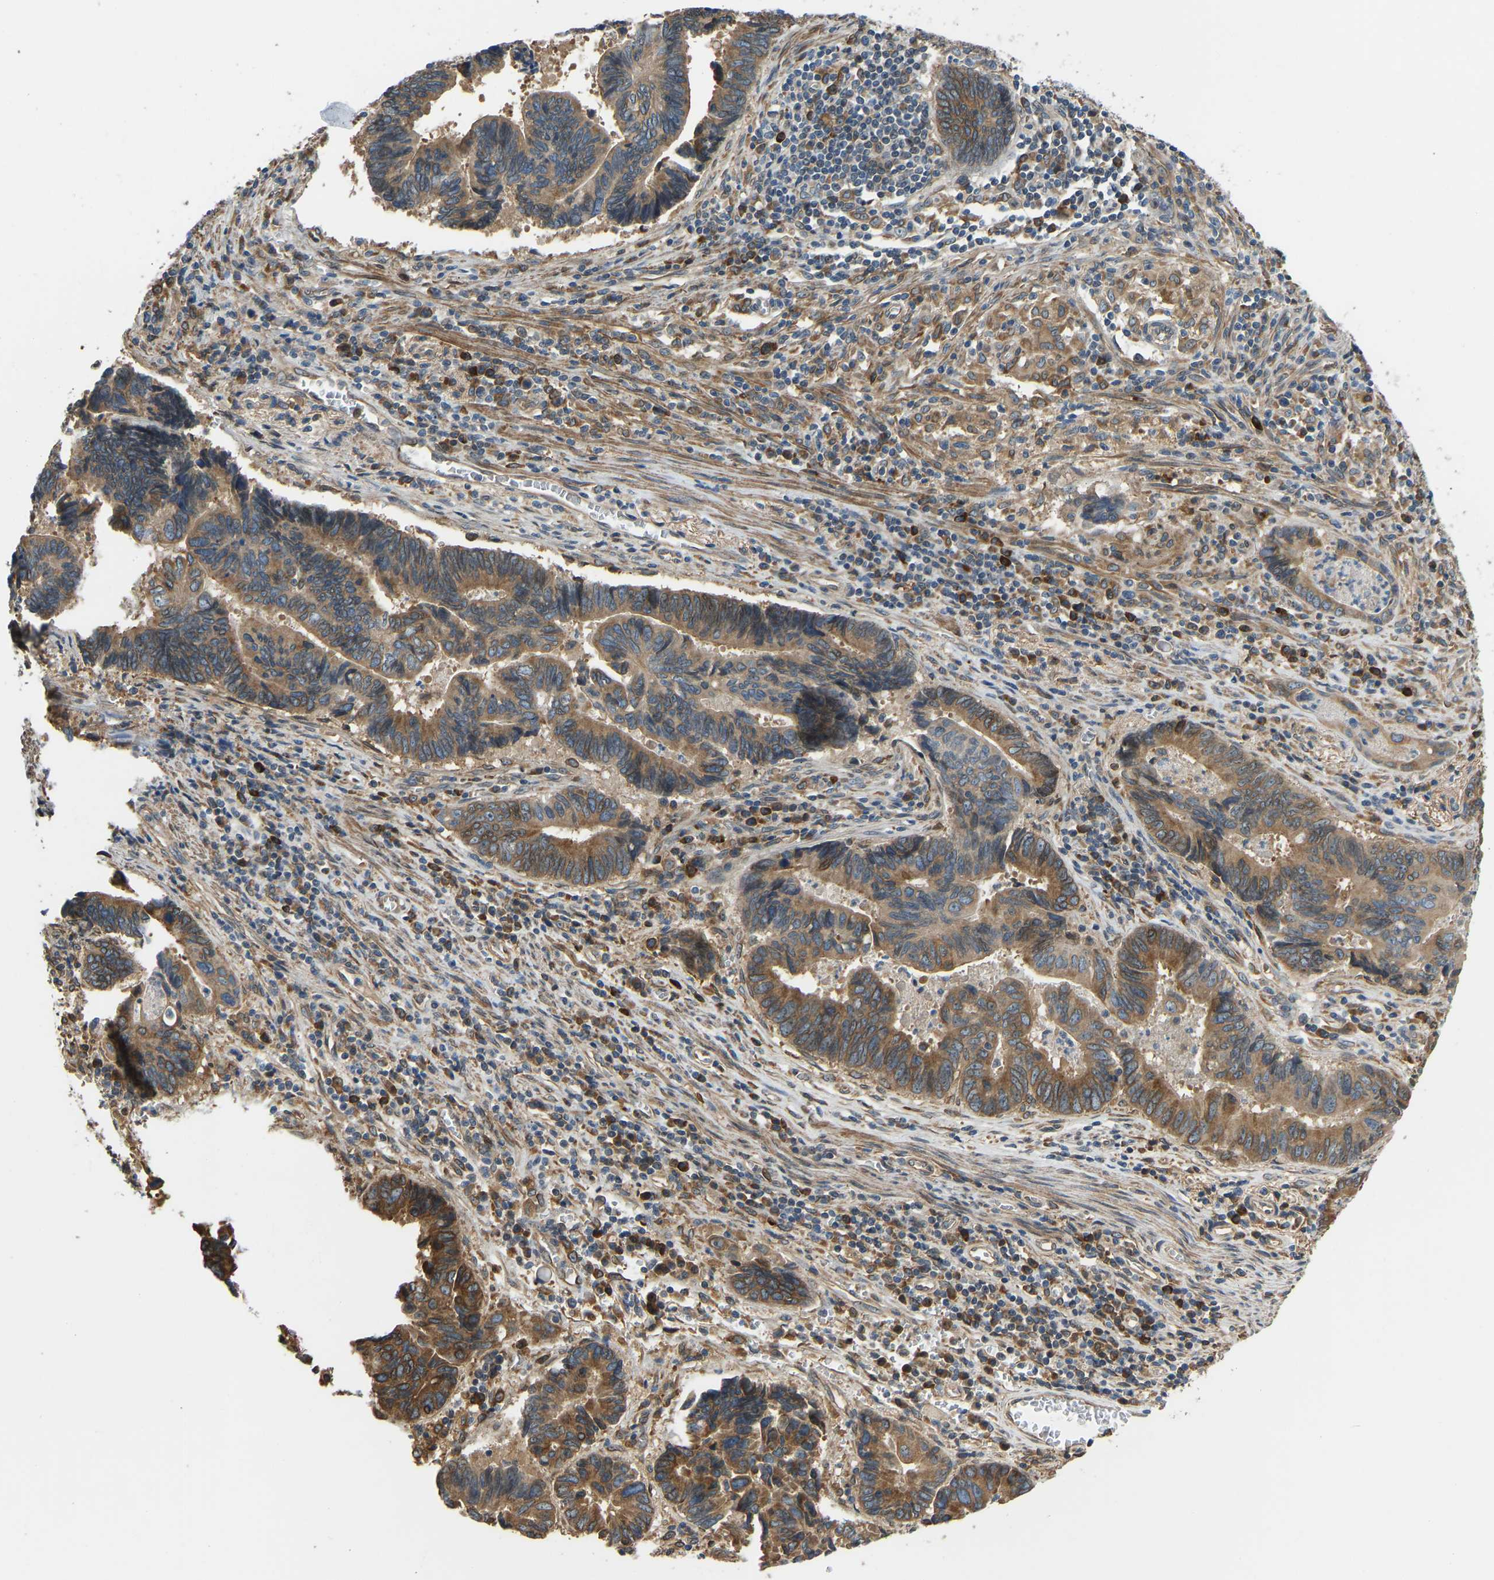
{"staining": {"intensity": "moderate", "quantity": ">75%", "location": "cytoplasmic/membranous"}, "tissue": "pancreatic cancer", "cell_type": "Tumor cells", "image_type": "cancer", "snomed": [{"axis": "morphology", "description": "Adenocarcinoma, NOS"}, {"axis": "topography", "description": "Pancreas"}], "caption": "This image exhibits IHC staining of human pancreatic cancer, with medium moderate cytoplasmic/membranous staining in approximately >75% of tumor cells.", "gene": "OS9", "patient": {"sex": "female", "age": 70}}